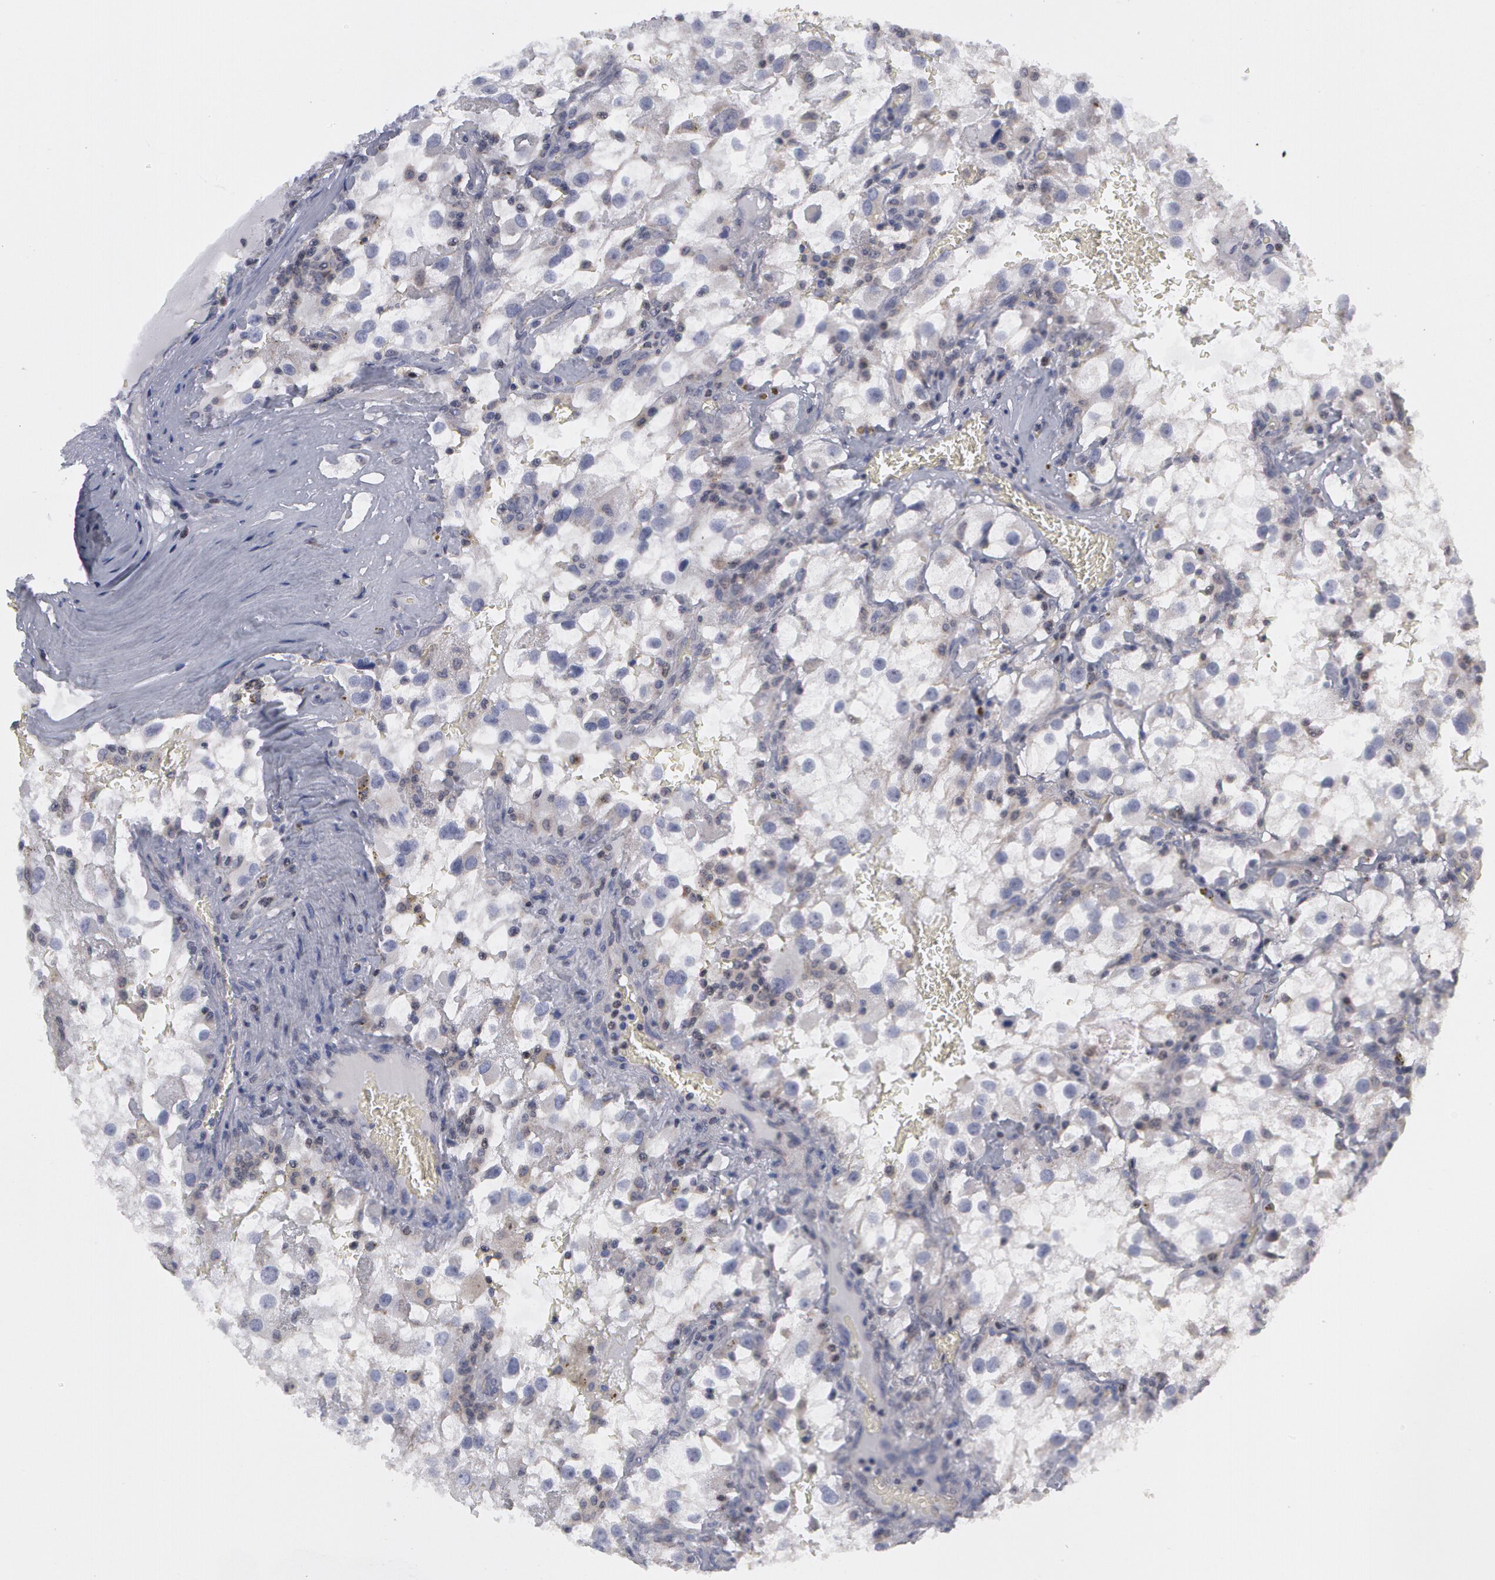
{"staining": {"intensity": "negative", "quantity": "none", "location": "none"}, "tissue": "renal cancer", "cell_type": "Tumor cells", "image_type": "cancer", "snomed": [{"axis": "morphology", "description": "Adenocarcinoma, NOS"}, {"axis": "topography", "description": "Kidney"}], "caption": "Adenocarcinoma (renal) stained for a protein using immunohistochemistry exhibits no positivity tumor cells.", "gene": "ERBB2", "patient": {"sex": "female", "age": 52}}